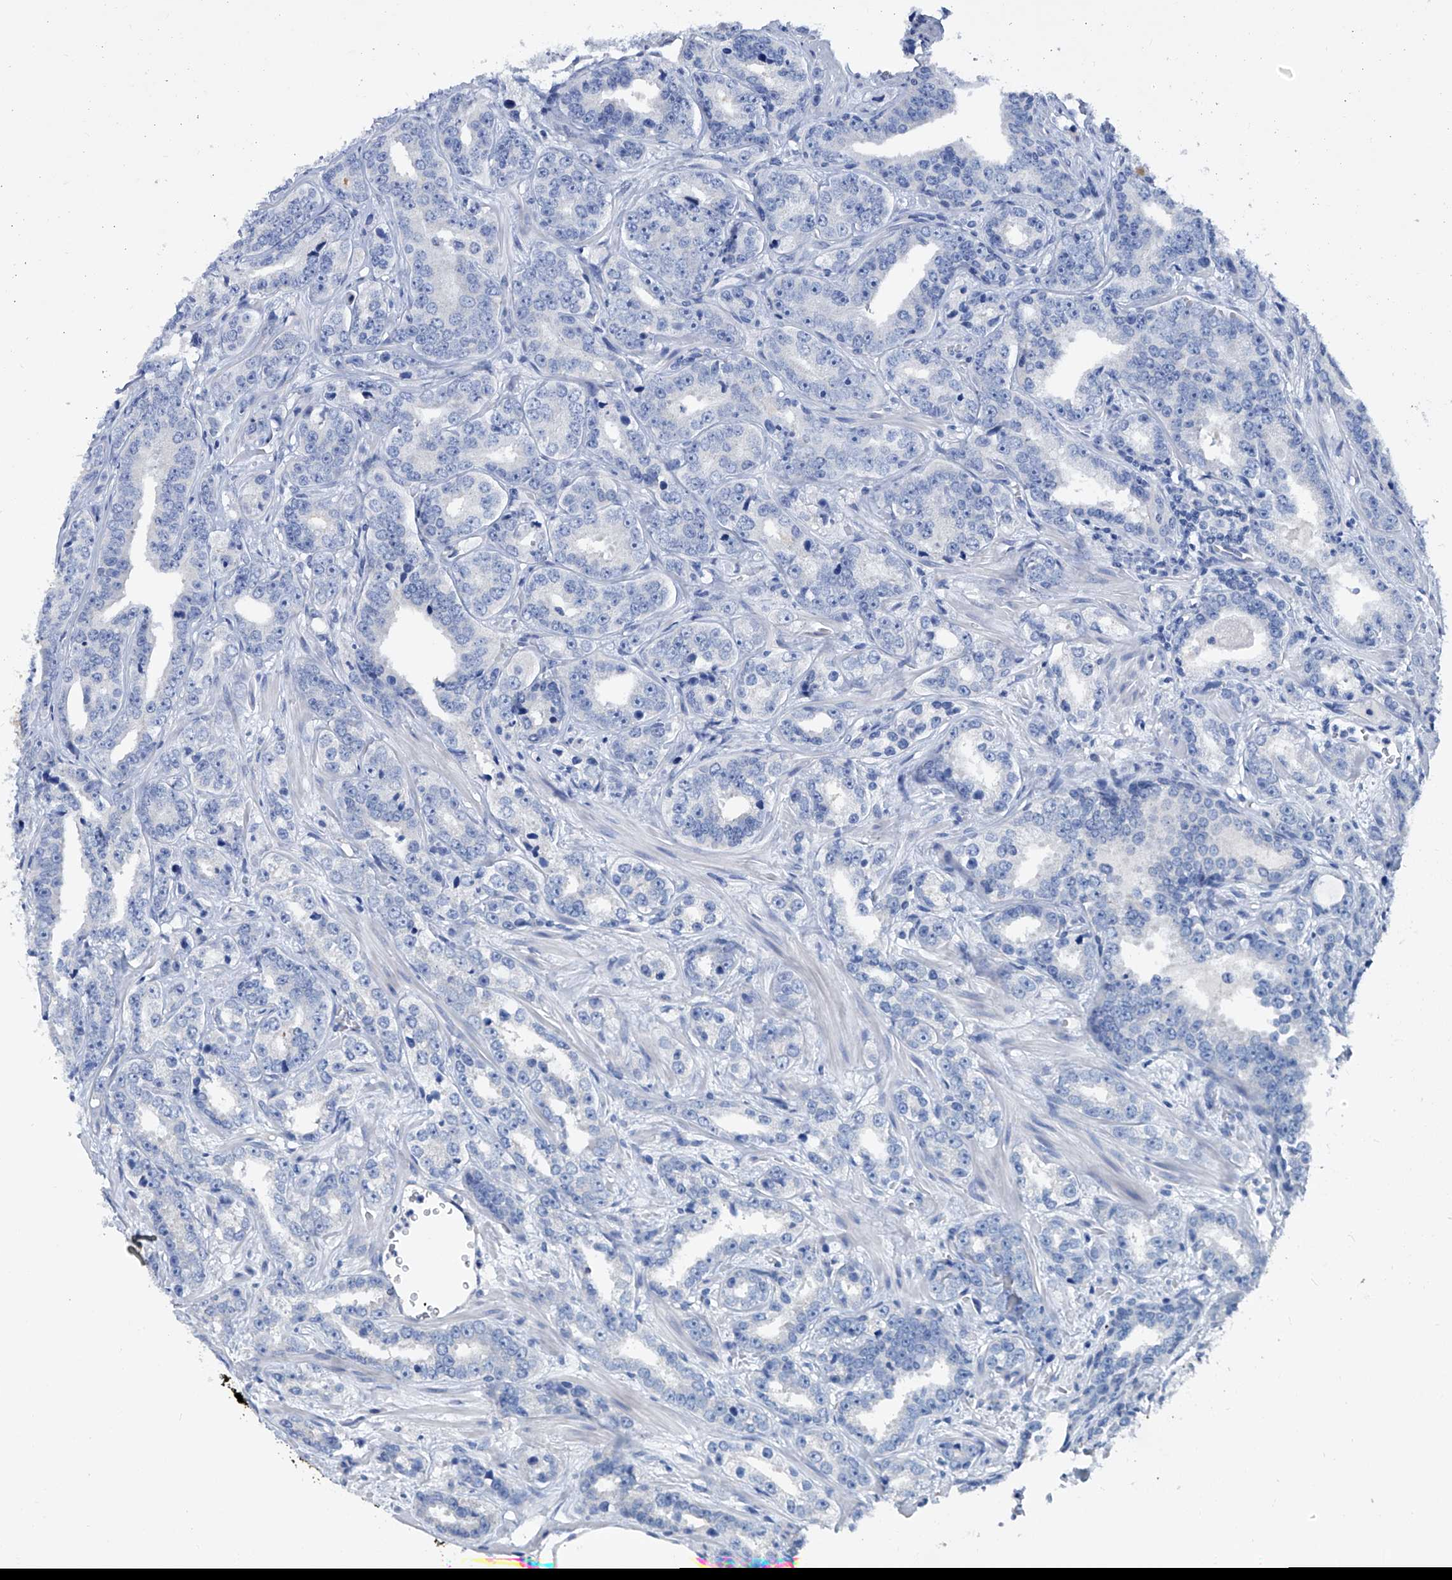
{"staining": {"intensity": "negative", "quantity": "none", "location": "none"}, "tissue": "prostate cancer", "cell_type": "Tumor cells", "image_type": "cancer", "snomed": [{"axis": "morphology", "description": "Adenocarcinoma, High grade"}, {"axis": "topography", "description": "Prostate"}], "caption": "Immunohistochemical staining of human prostate adenocarcinoma (high-grade) demonstrates no significant expression in tumor cells.", "gene": "KLHL17", "patient": {"sex": "male", "age": 62}}